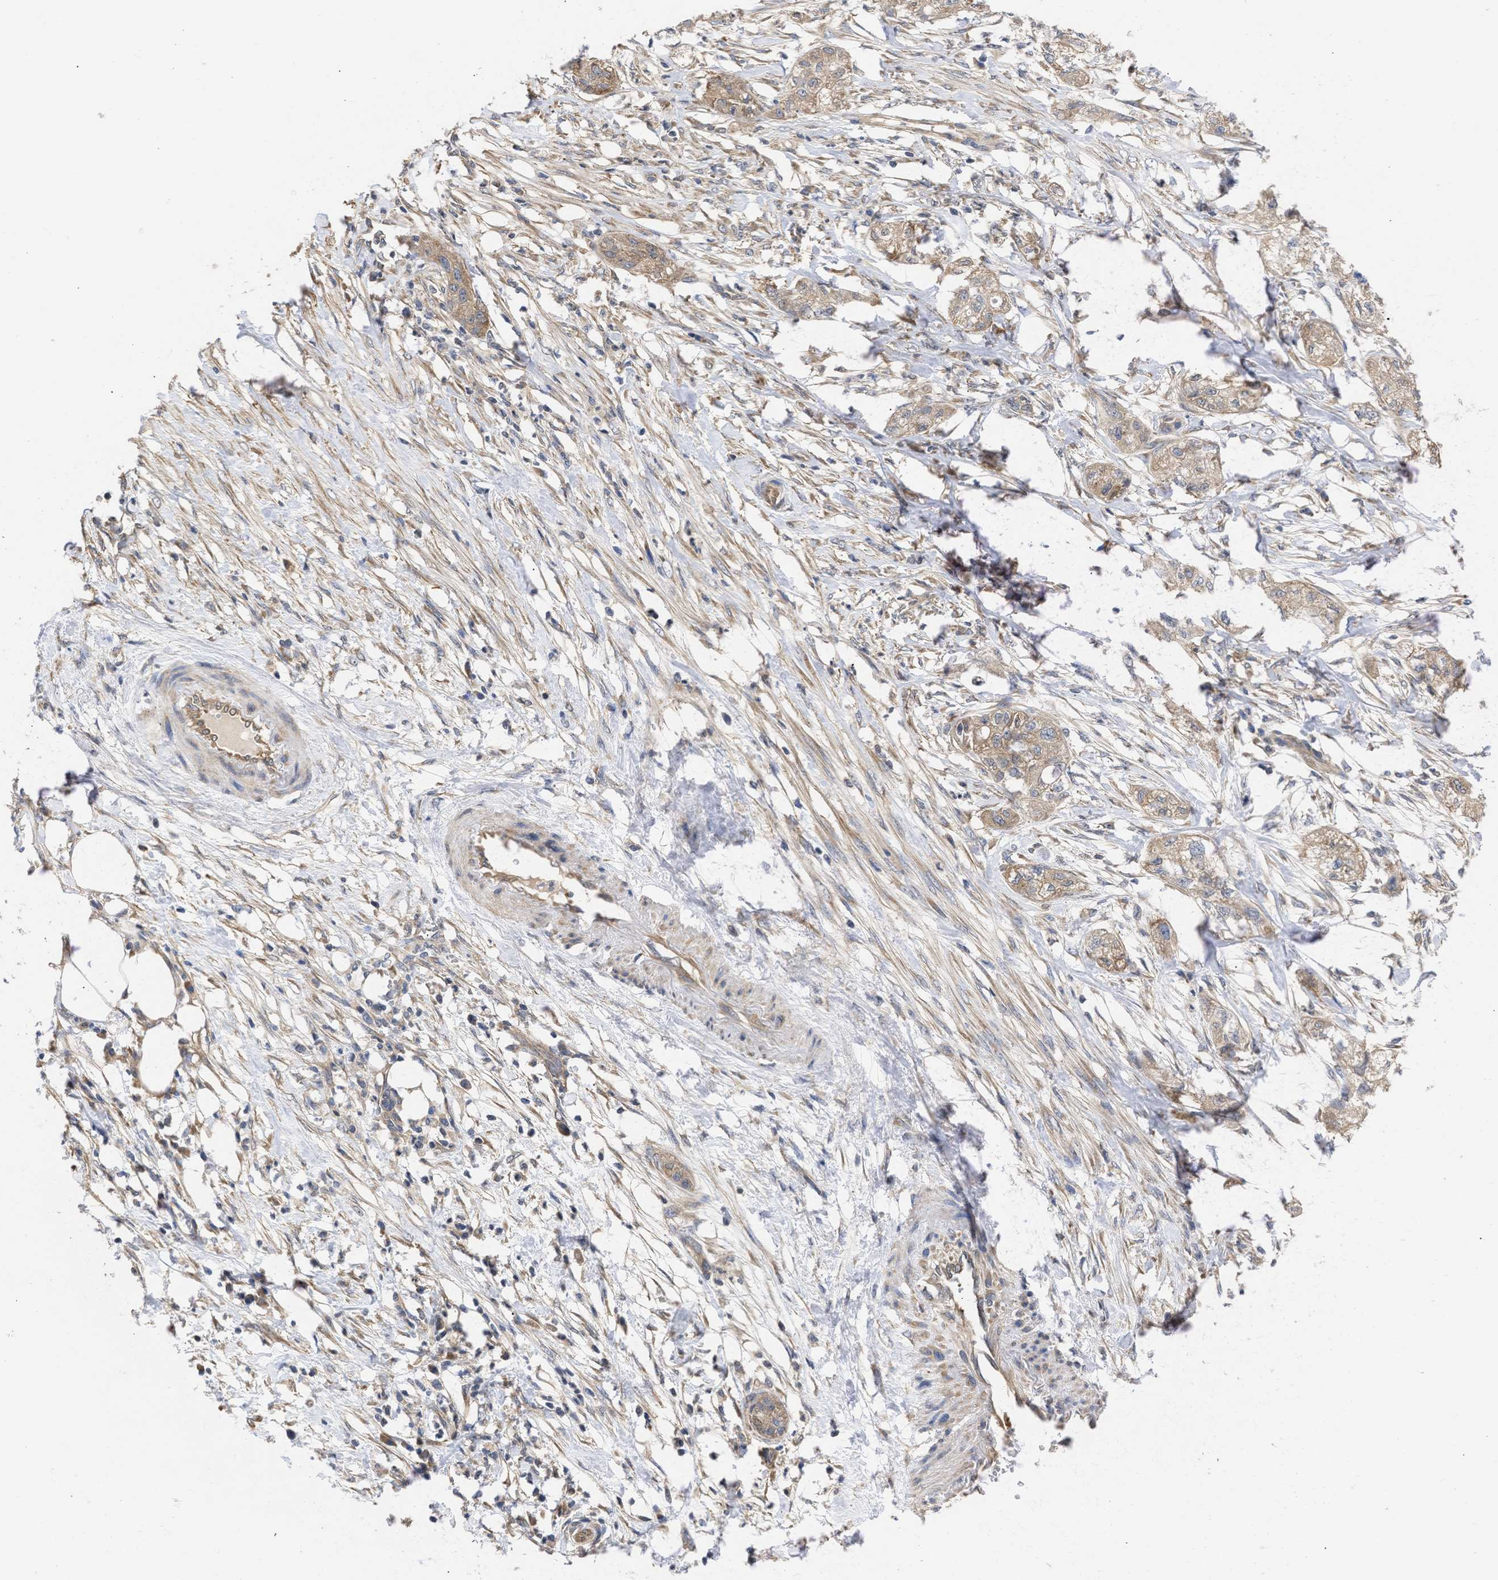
{"staining": {"intensity": "moderate", "quantity": ">75%", "location": "cytoplasmic/membranous"}, "tissue": "pancreatic cancer", "cell_type": "Tumor cells", "image_type": "cancer", "snomed": [{"axis": "morphology", "description": "Adenocarcinoma, NOS"}, {"axis": "topography", "description": "Pancreas"}], "caption": "Moderate cytoplasmic/membranous protein expression is identified in approximately >75% of tumor cells in pancreatic adenocarcinoma. (Brightfield microscopy of DAB IHC at high magnification).", "gene": "MAP2K3", "patient": {"sex": "female", "age": 78}}